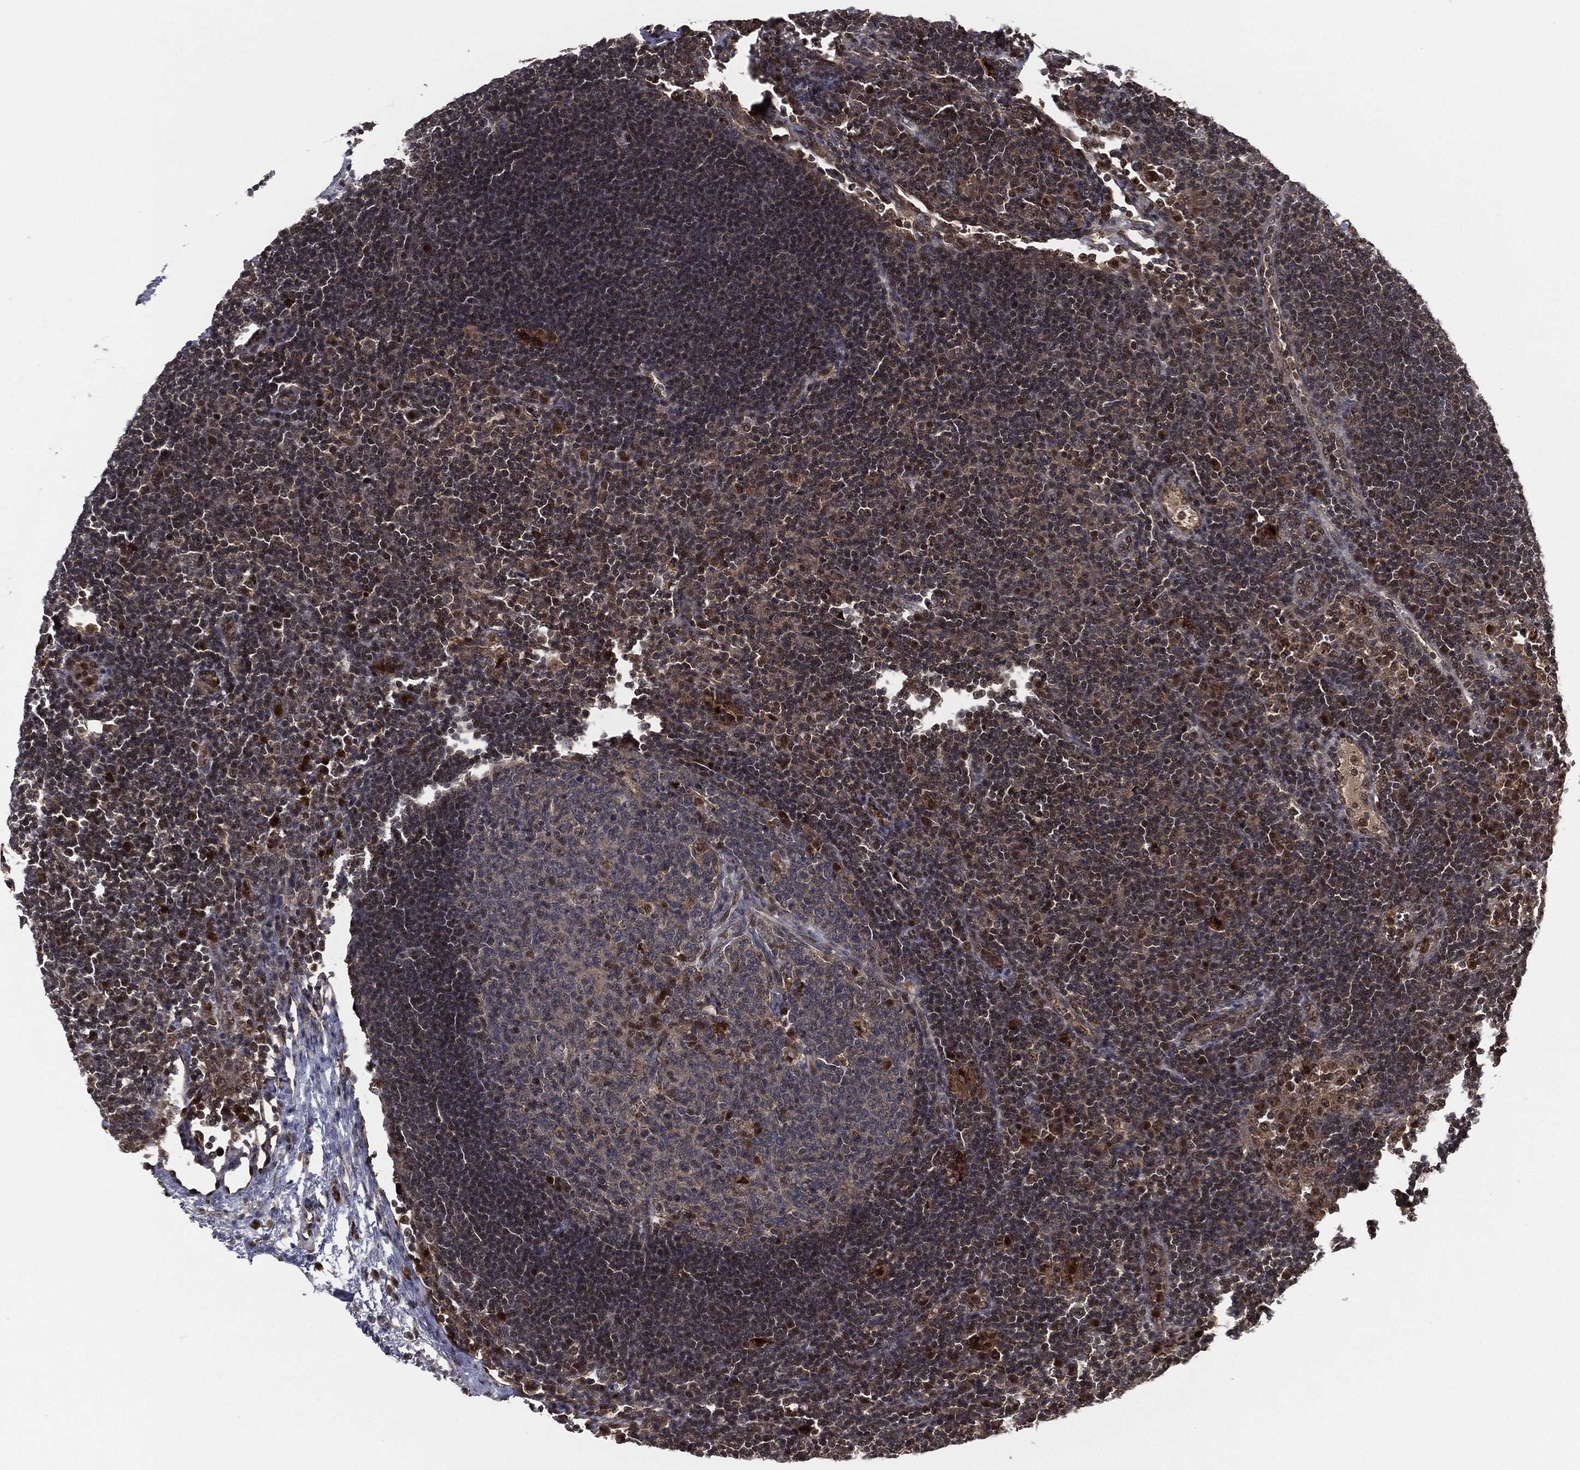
{"staining": {"intensity": "strong", "quantity": "<25%", "location": "cytoplasmic/membranous,nuclear"}, "tissue": "lymph node", "cell_type": "Germinal center cells", "image_type": "normal", "snomed": [{"axis": "morphology", "description": "Normal tissue, NOS"}, {"axis": "topography", "description": "Lymph node"}], "caption": "IHC (DAB (3,3'-diaminobenzidine)) staining of normal human lymph node exhibits strong cytoplasmic/membranous,nuclear protein staining in approximately <25% of germinal center cells.", "gene": "CAPRIN2", "patient": {"sex": "female", "age": 67}}